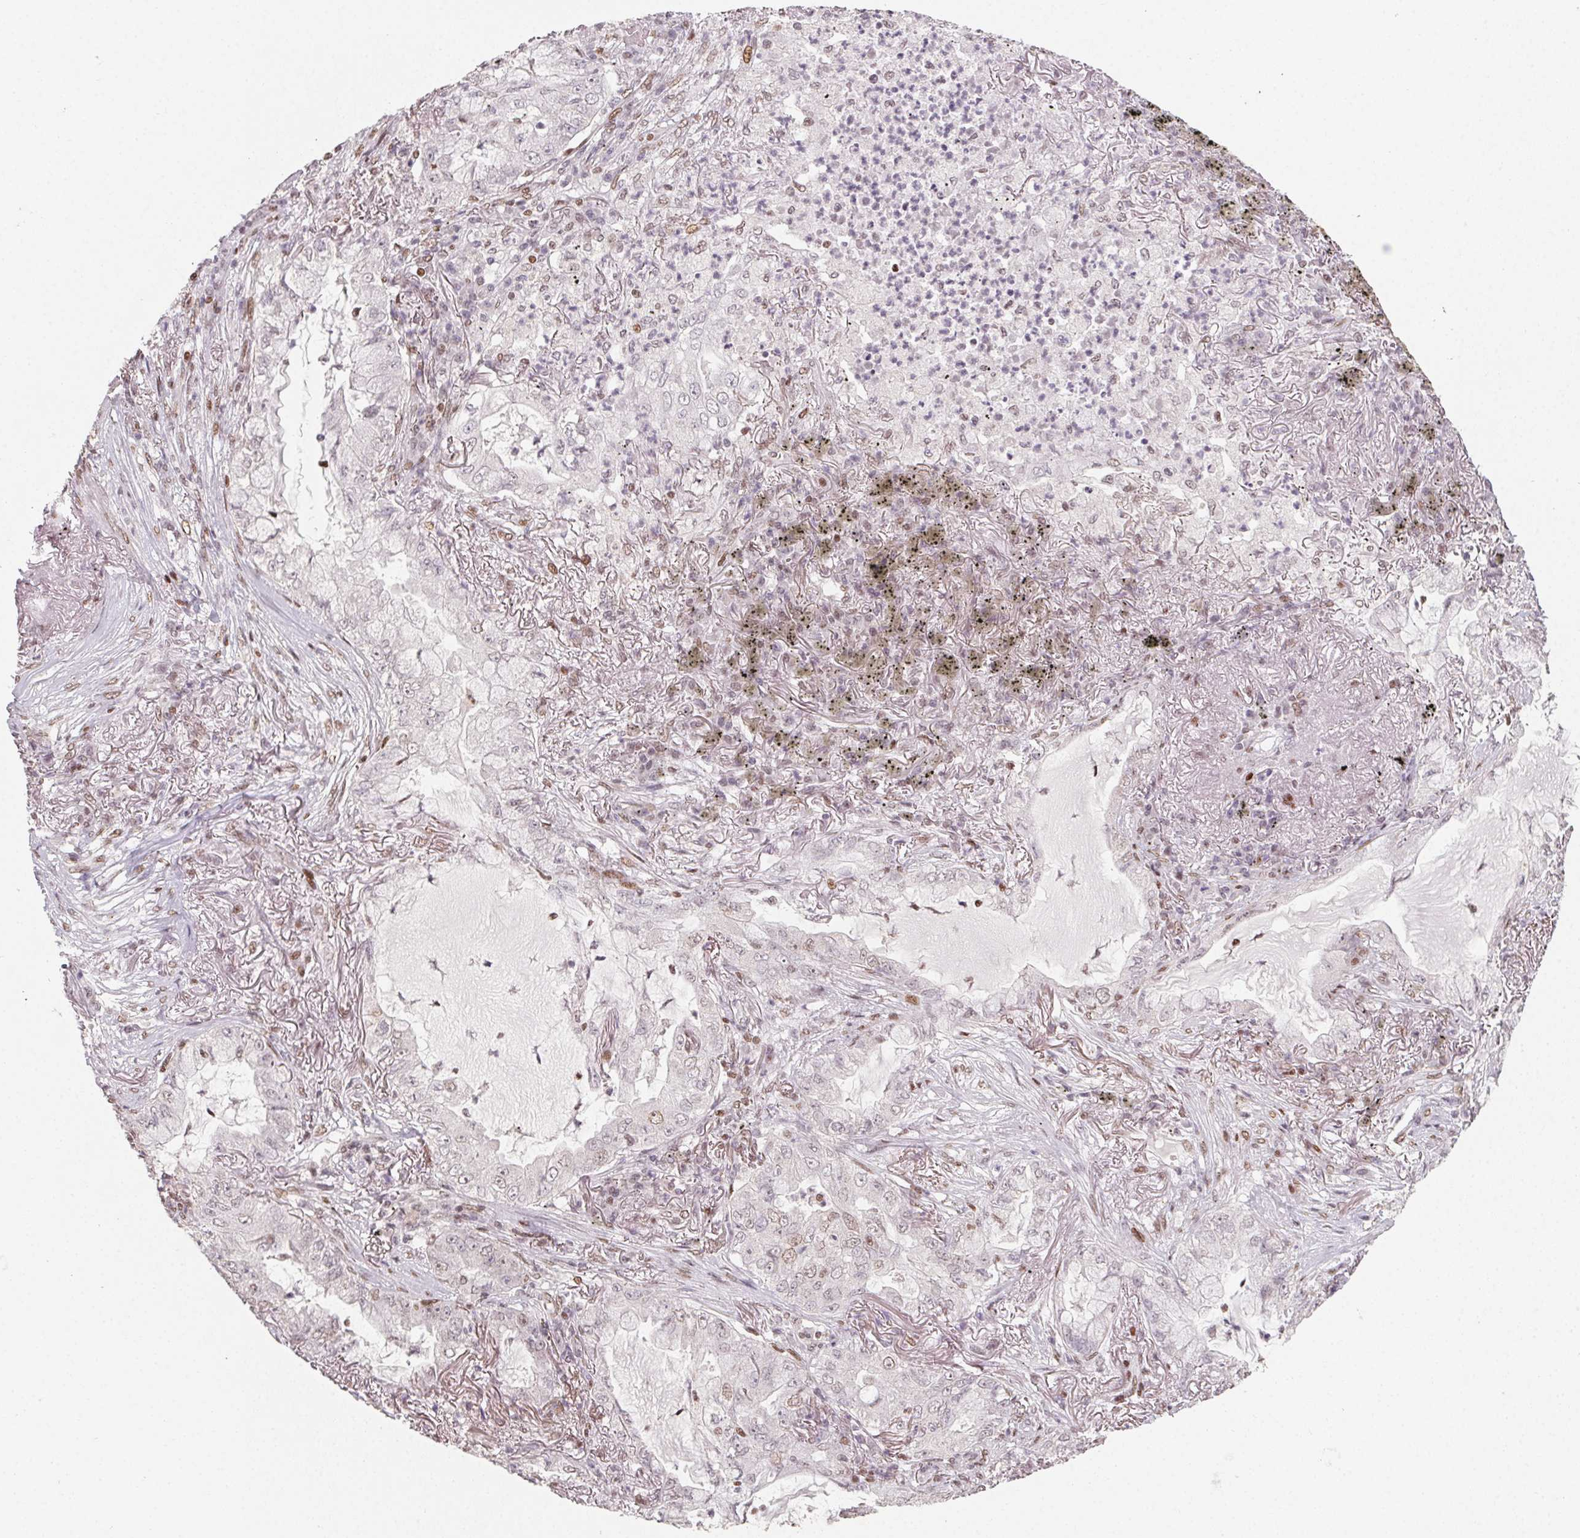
{"staining": {"intensity": "weak", "quantity": "<25%", "location": "nuclear"}, "tissue": "lung cancer", "cell_type": "Tumor cells", "image_type": "cancer", "snomed": [{"axis": "morphology", "description": "Adenocarcinoma, NOS"}, {"axis": "topography", "description": "Lung"}], "caption": "The image reveals no staining of tumor cells in lung cancer (adenocarcinoma).", "gene": "KMT2A", "patient": {"sex": "female", "age": 73}}